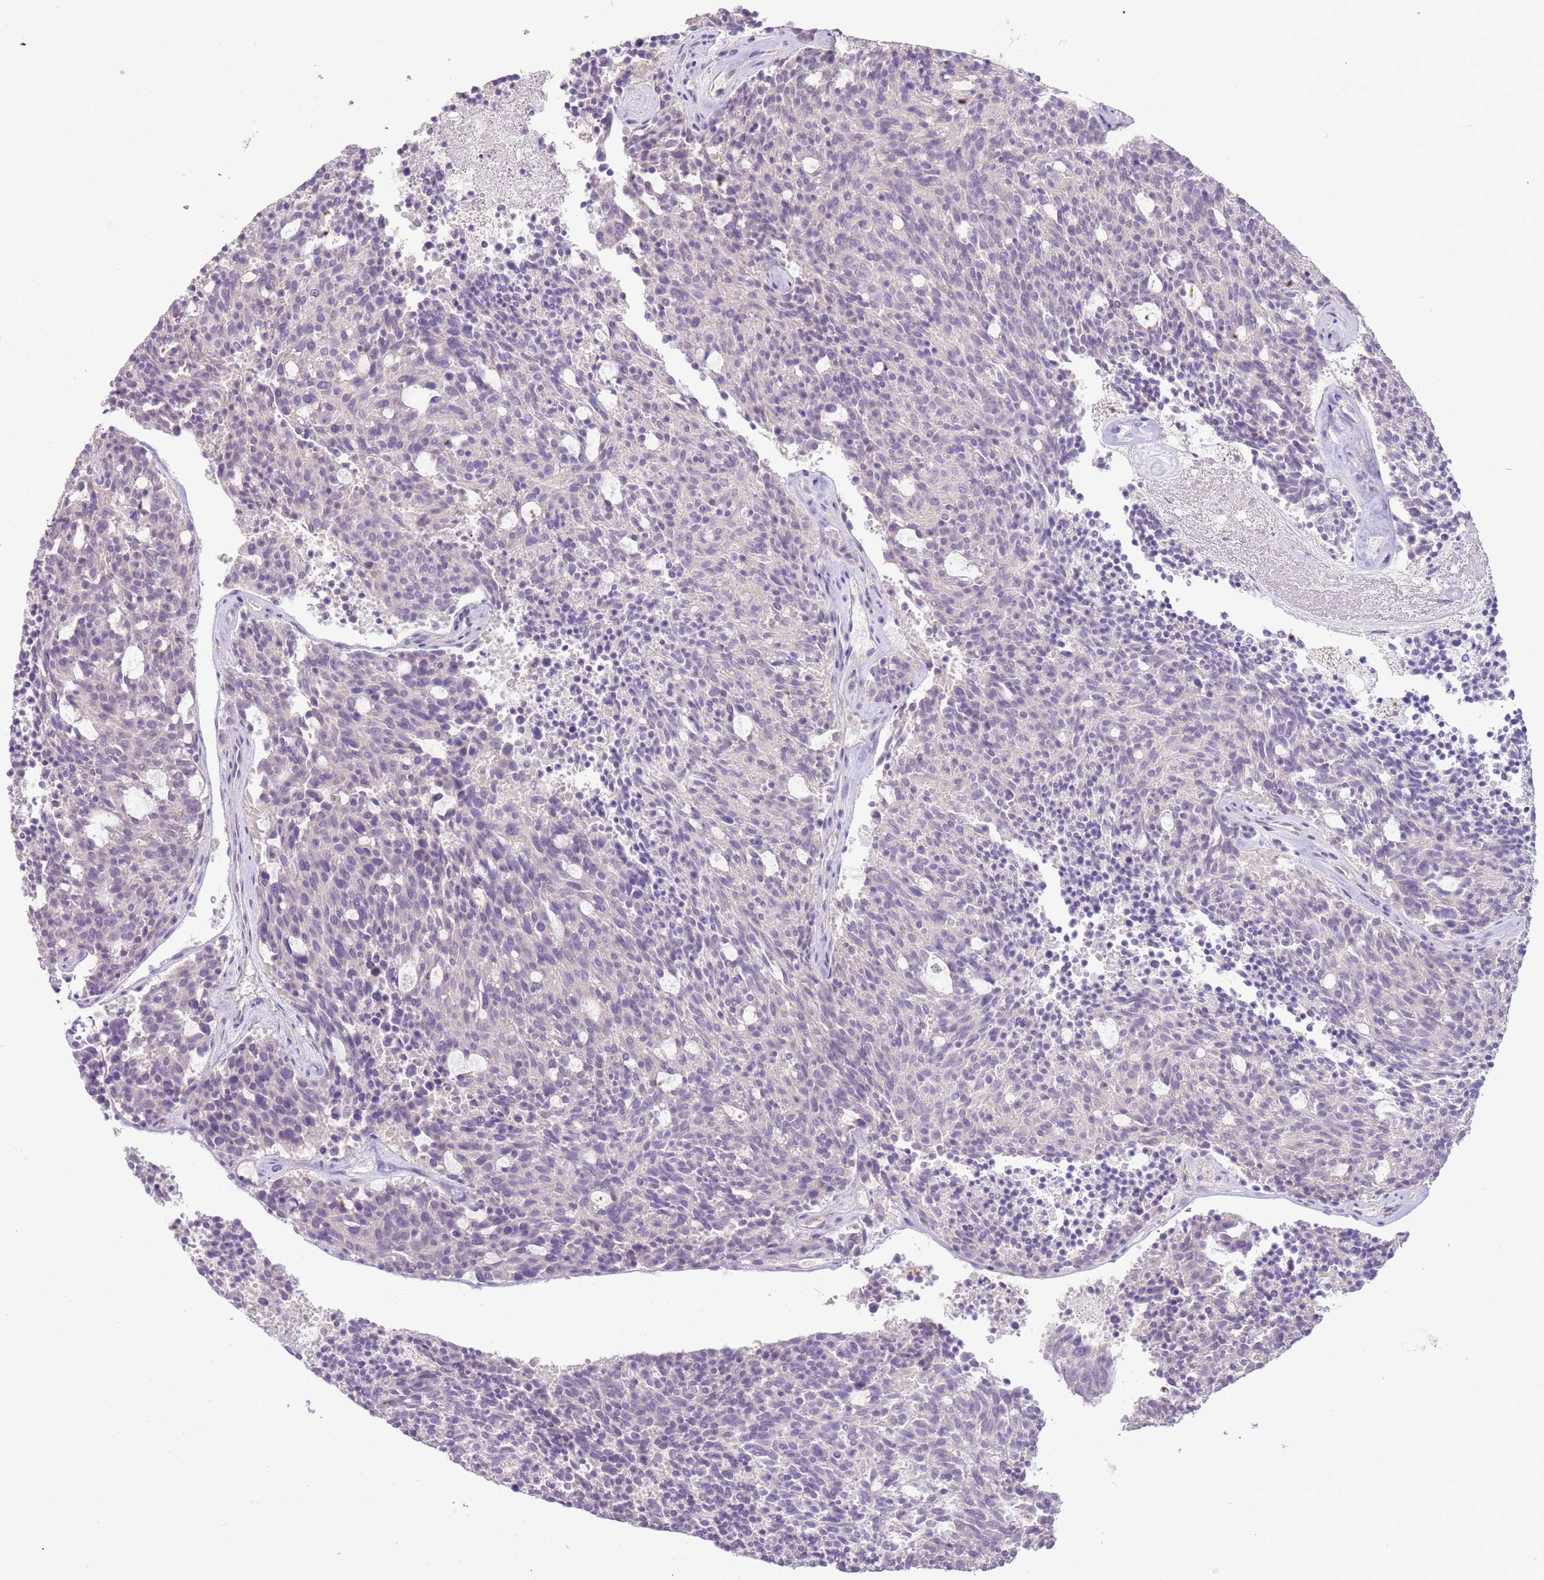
{"staining": {"intensity": "negative", "quantity": "none", "location": "none"}, "tissue": "carcinoid", "cell_type": "Tumor cells", "image_type": "cancer", "snomed": [{"axis": "morphology", "description": "Carcinoid, malignant, NOS"}, {"axis": "topography", "description": "Pancreas"}], "caption": "Immunohistochemical staining of human carcinoid demonstrates no significant staining in tumor cells.", "gene": "IL2RG", "patient": {"sex": "female", "age": 54}}